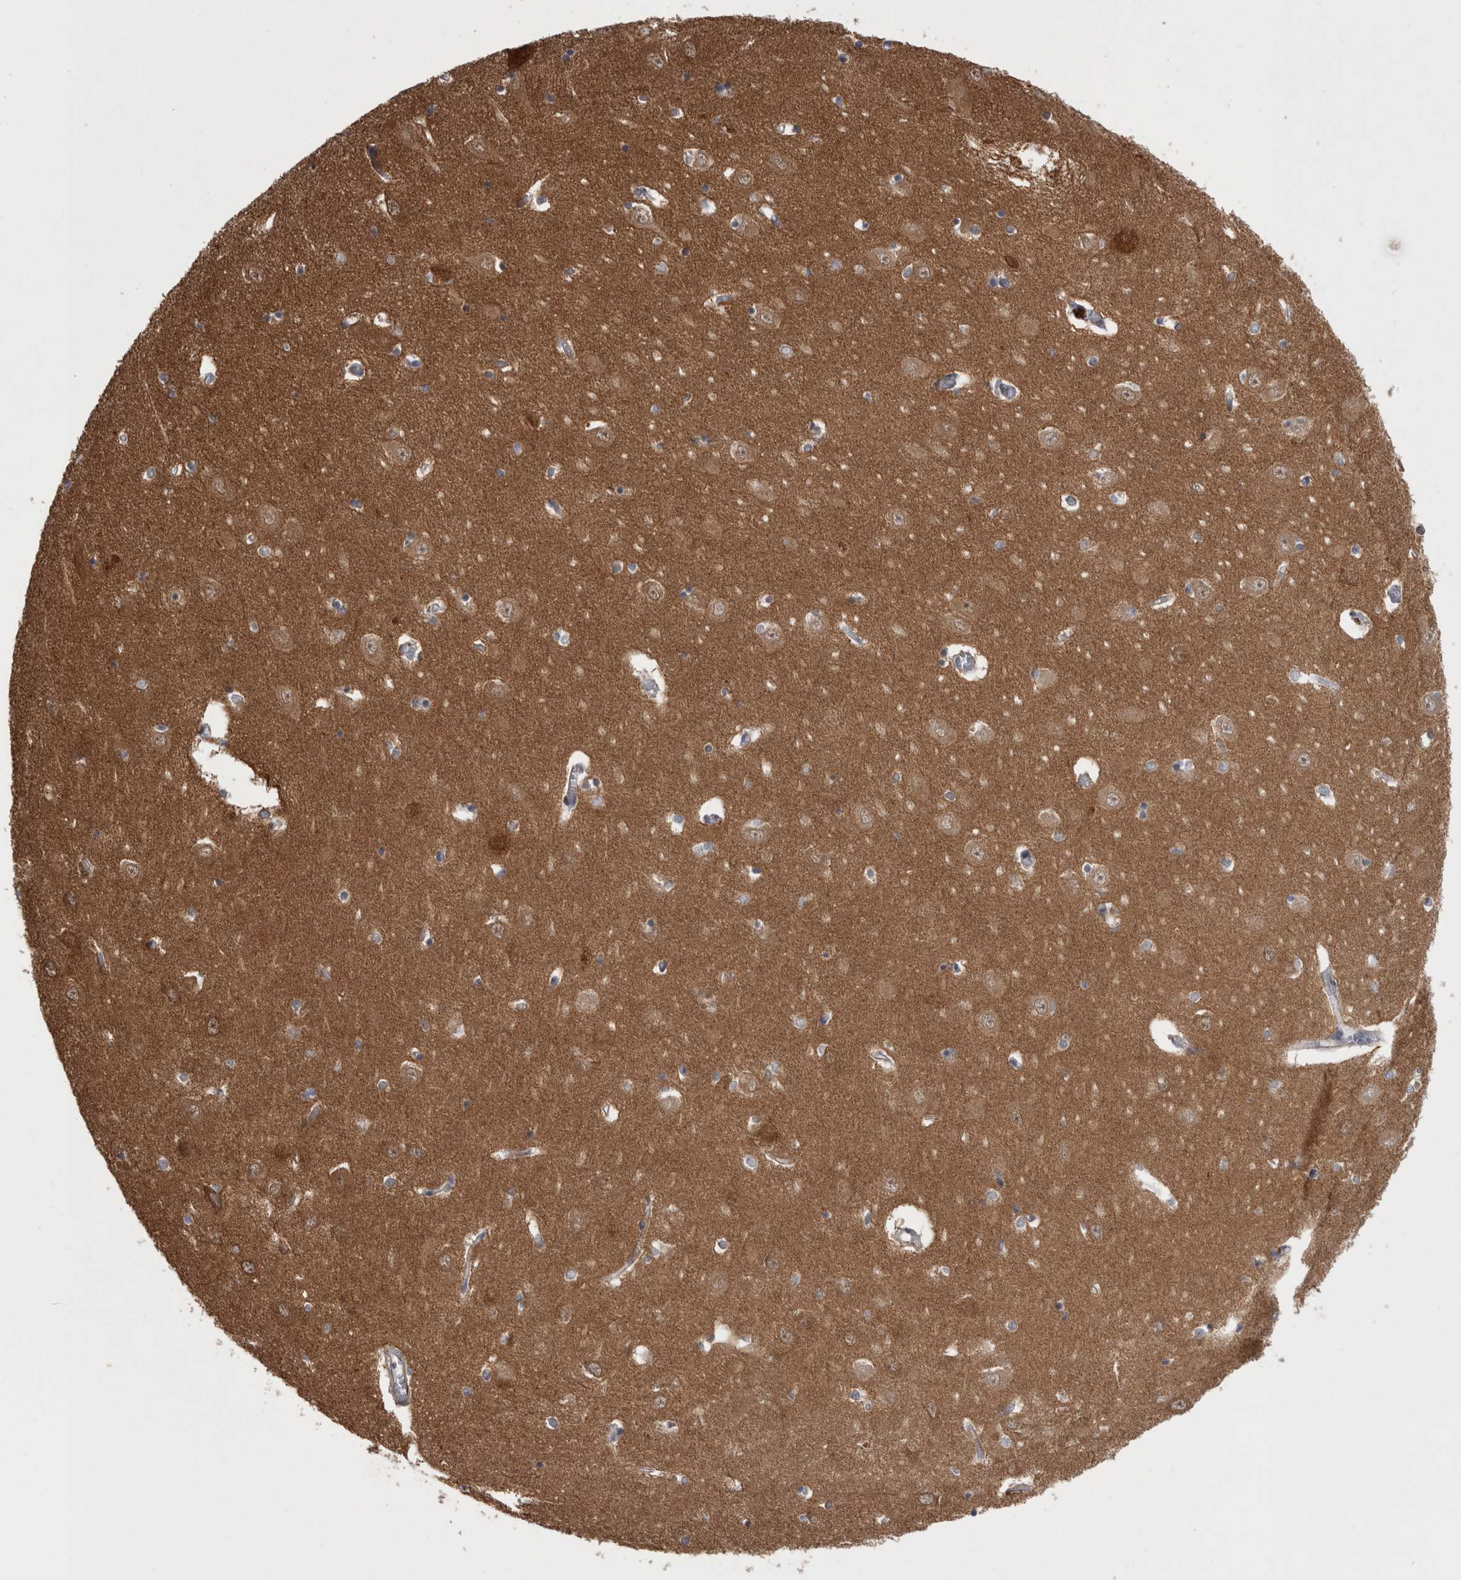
{"staining": {"intensity": "moderate", "quantity": "<25%", "location": "cytoplasmic/membranous"}, "tissue": "hippocampus", "cell_type": "Glial cells", "image_type": "normal", "snomed": [{"axis": "morphology", "description": "Normal tissue, NOS"}, {"axis": "topography", "description": "Hippocampus"}], "caption": "Moderate cytoplasmic/membranous positivity for a protein is present in approximately <25% of glial cells of unremarkable hippocampus using IHC.", "gene": "ACOT7", "patient": {"sex": "male", "age": 70}}